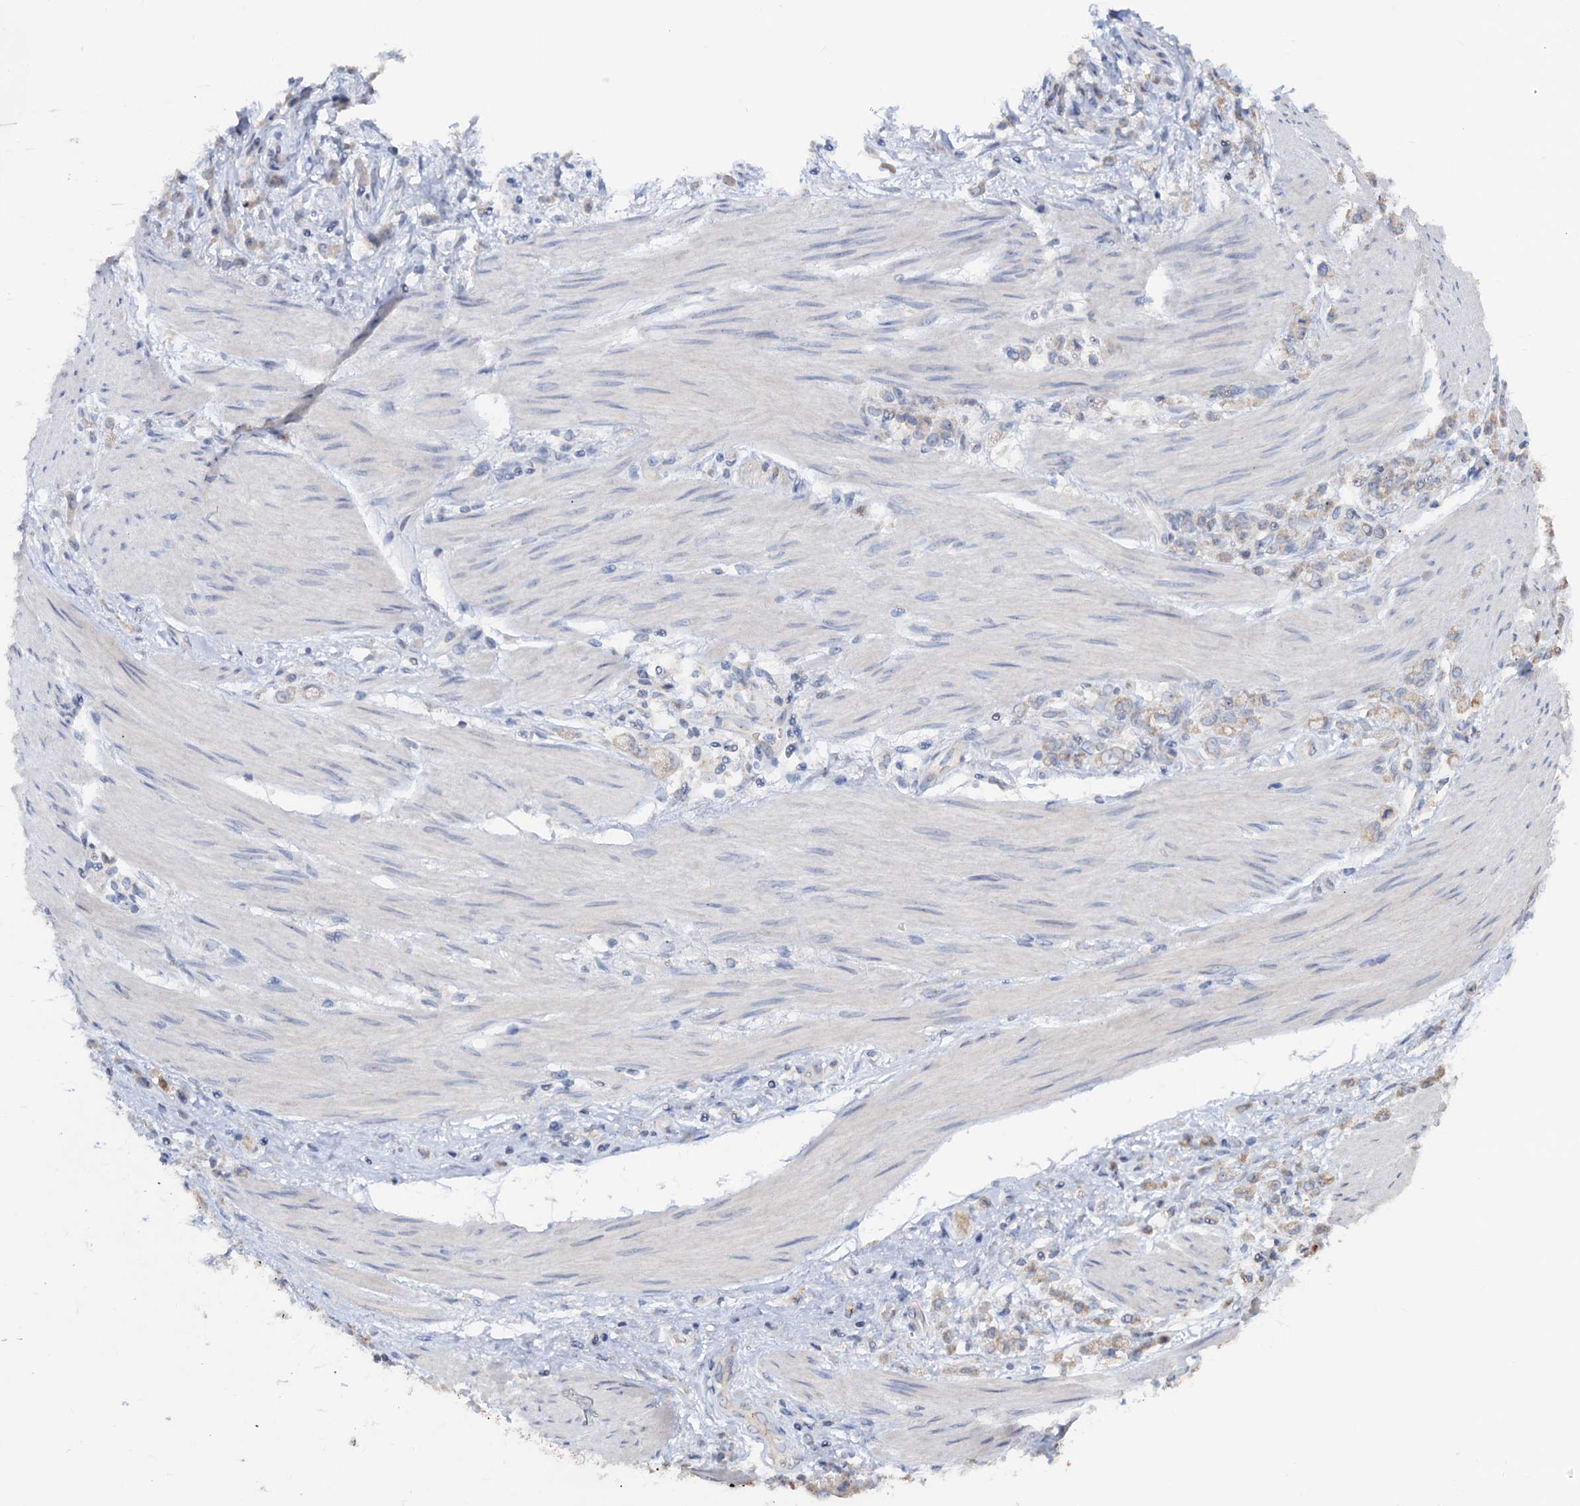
{"staining": {"intensity": "weak", "quantity": "<25%", "location": "cytoplasmic/membranous"}, "tissue": "stomach cancer", "cell_type": "Tumor cells", "image_type": "cancer", "snomed": [{"axis": "morphology", "description": "Adenocarcinoma, NOS"}, {"axis": "topography", "description": "Stomach"}], "caption": "This photomicrograph is of stomach cancer (adenocarcinoma) stained with immunohistochemistry to label a protein in brown with the nuclei are counter-stained blue. There is no staining in tumor cells.", "gene": "PLLP", "patient": {"sex": "female", "age": 60}}